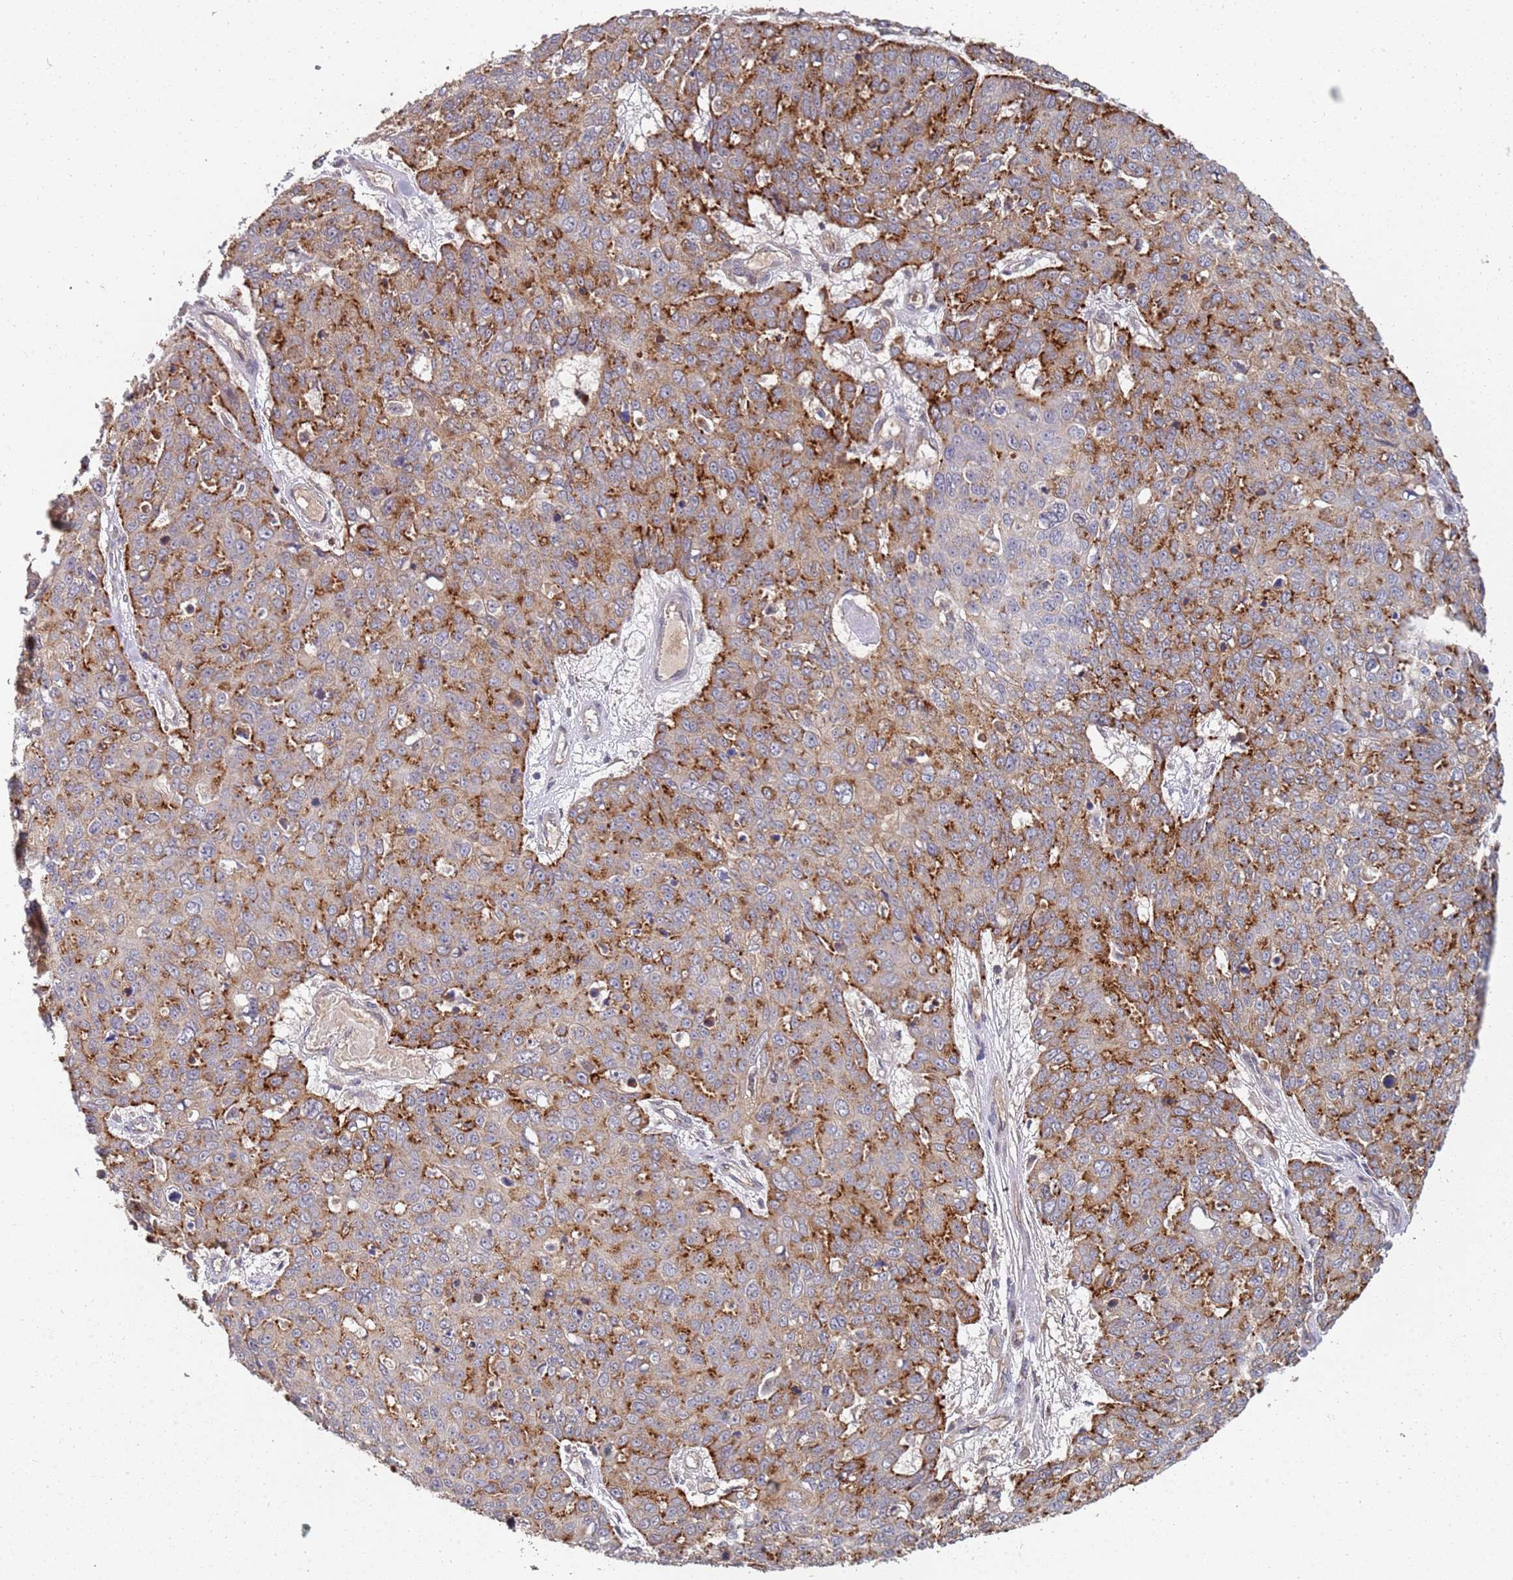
{"staining": {"intensity": "moderate", "quantity": ">75%", "location": "cytoplasmic/membranous"}, "tissue": "skin cancer", "cell_type": "Tumor cells", "image_type": "cancer", "snomed": [{"axis": "morphology", "description": "Squamous cell carcinoma, NOS"}, {"axis": "topography", "description": "Skin"}], "caption": "Protein expression analysis of human skin cancer (squamous cell carcinoma) reveals moderate cytoplasmic/membranous staining in about >75% of tumor cells. The staining was performed using DAB (3,3'-diaminobenzidine), with brown indicating positive protein expression. Nuclei are stained blue with hematoxylin.", "gene": "ABCB6", "patient": {"sex": "male", "age": 71}}